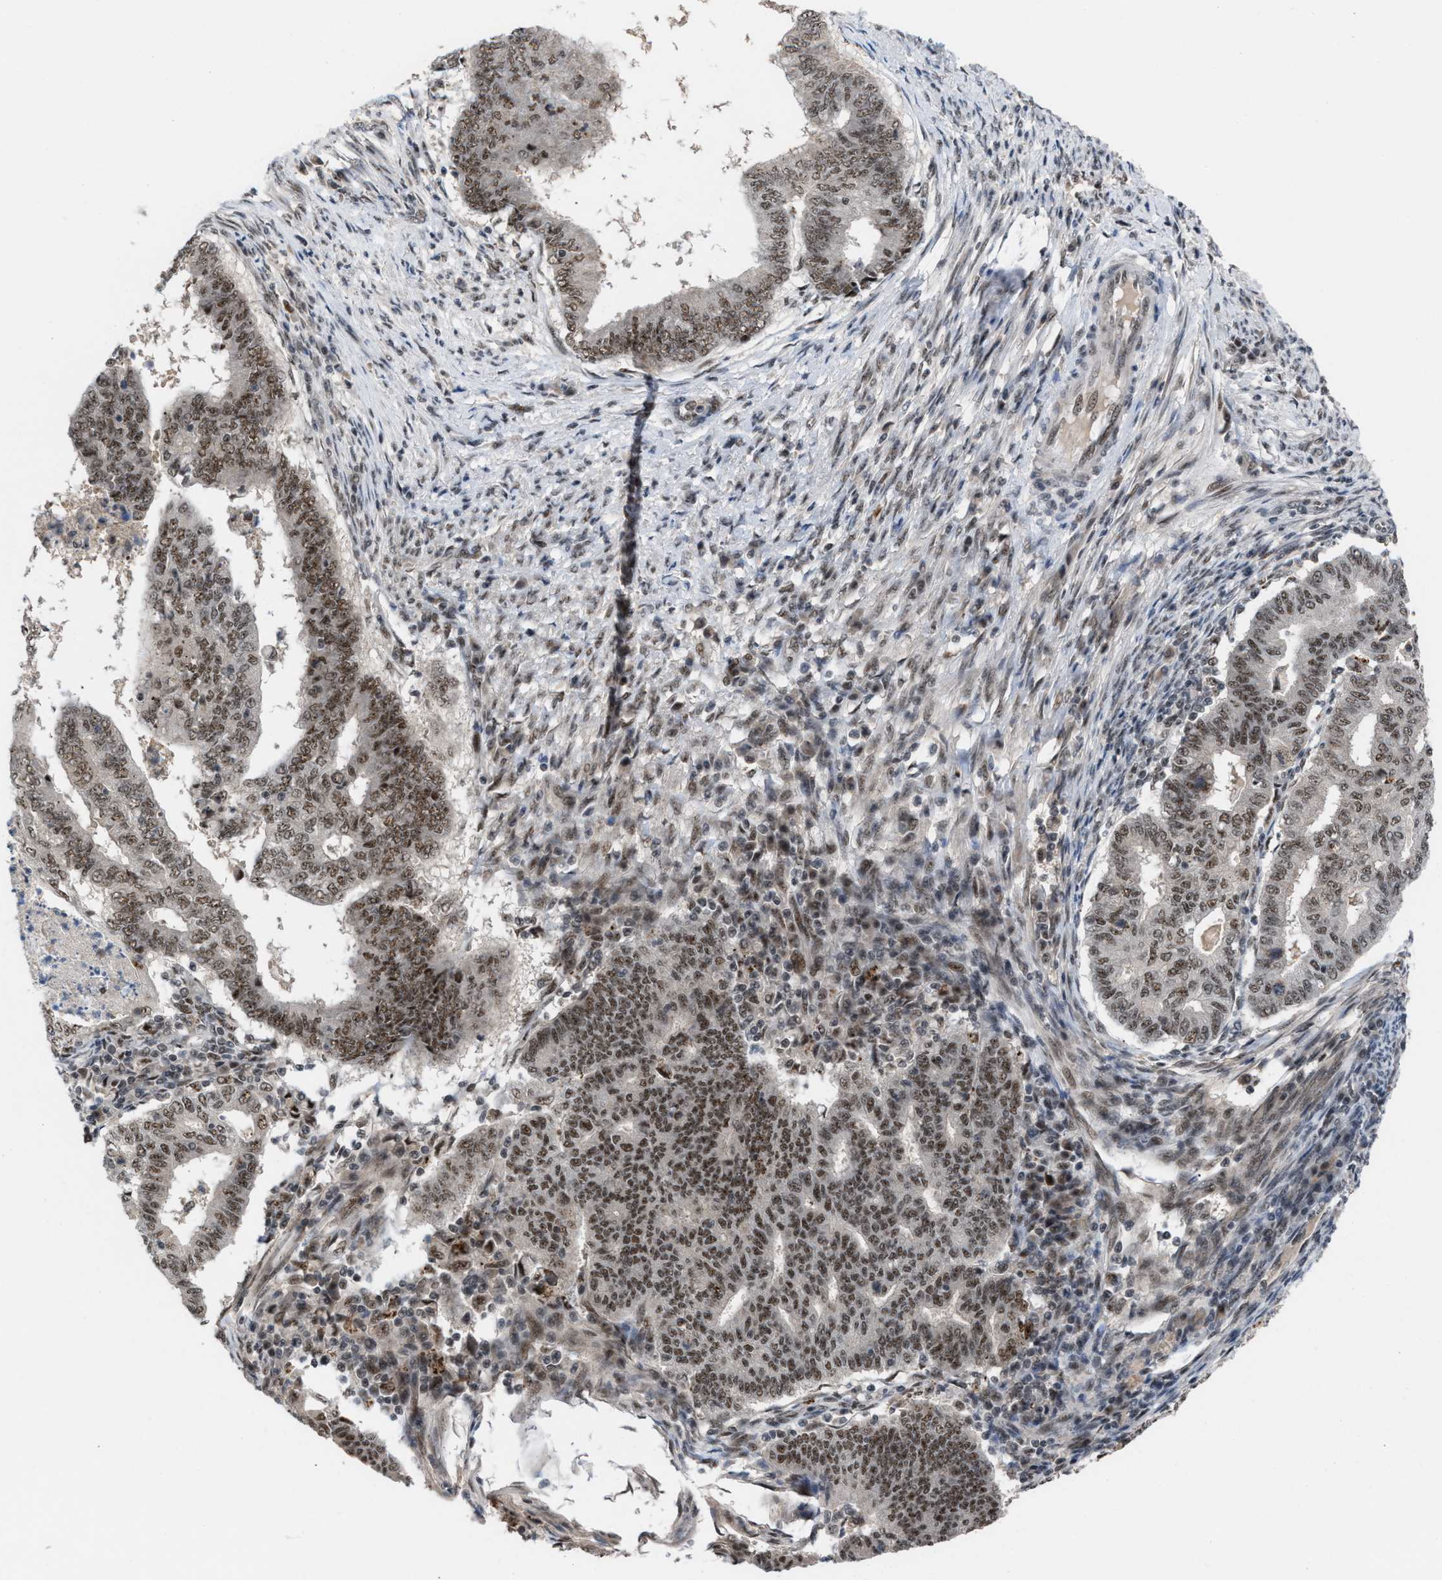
{"staining": {"intensity": "moderate", "quantity": ">75%", "location": "nuclear"}, "tissue": "endometrial cancer", "cell_type": "Tumor cells", "image_type": "cancer", "snomed": [{"axis": "morphology", "description": "Polyp, NOS"}, {"axis": "morphology", "description": "Adenocarcinoma, NOS"}, {"axis": "morphology", "description": "Adenoma, NOS"}, {"axis": "topography", "description": "Endometrium"}], "caption": "A medium amount of moderate nuclear expression is appreciated in about >75% of tumor cells in endometrial adenoma tissue. The staining was performed using DAB, with brown indicating positive protein expression. Nuclei are stained blue with hematoxylin.", "gene": "PRPF4", "patient": {"sex": "female", "age": 79}}